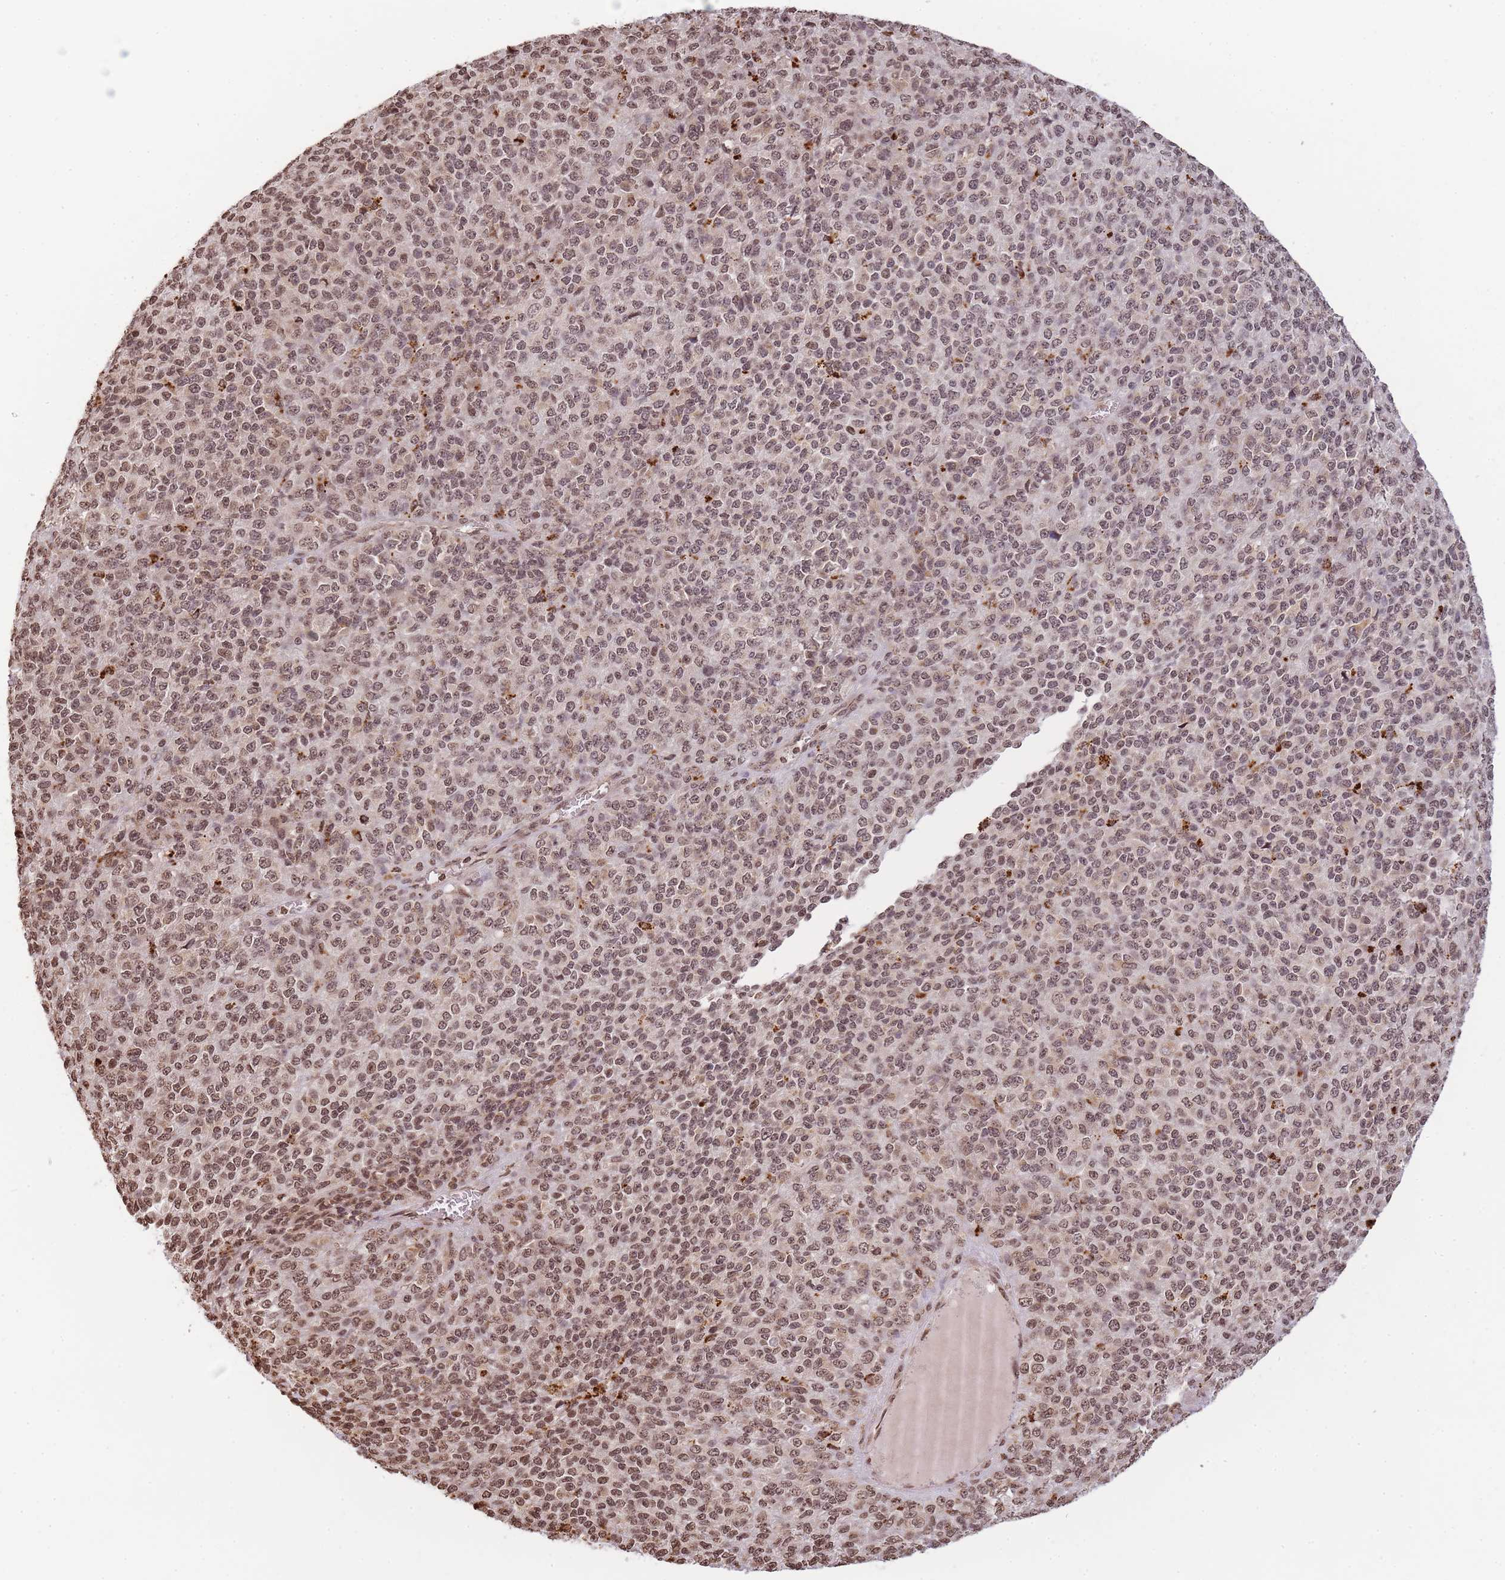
{"staining": {"intensity": "moderate", "quantity": ">75%", "location": "nuclear"}, "tissue": "melanoma", "cell_type": "Tumor cells", "image_type": "cancer", "snomed": [{"axis": "morphology", "description": "Malignant melanoma, Metastatic site"}, {"axis": "topography", "description": "Brain"}], "caption": "Melanoma was stained to show a protein in brown. There is medium levels of moderate nuclear staining in about >75% of tumor cells.", "gene": "WWTR1", "patient": {"sex": "female", "age": 56}}